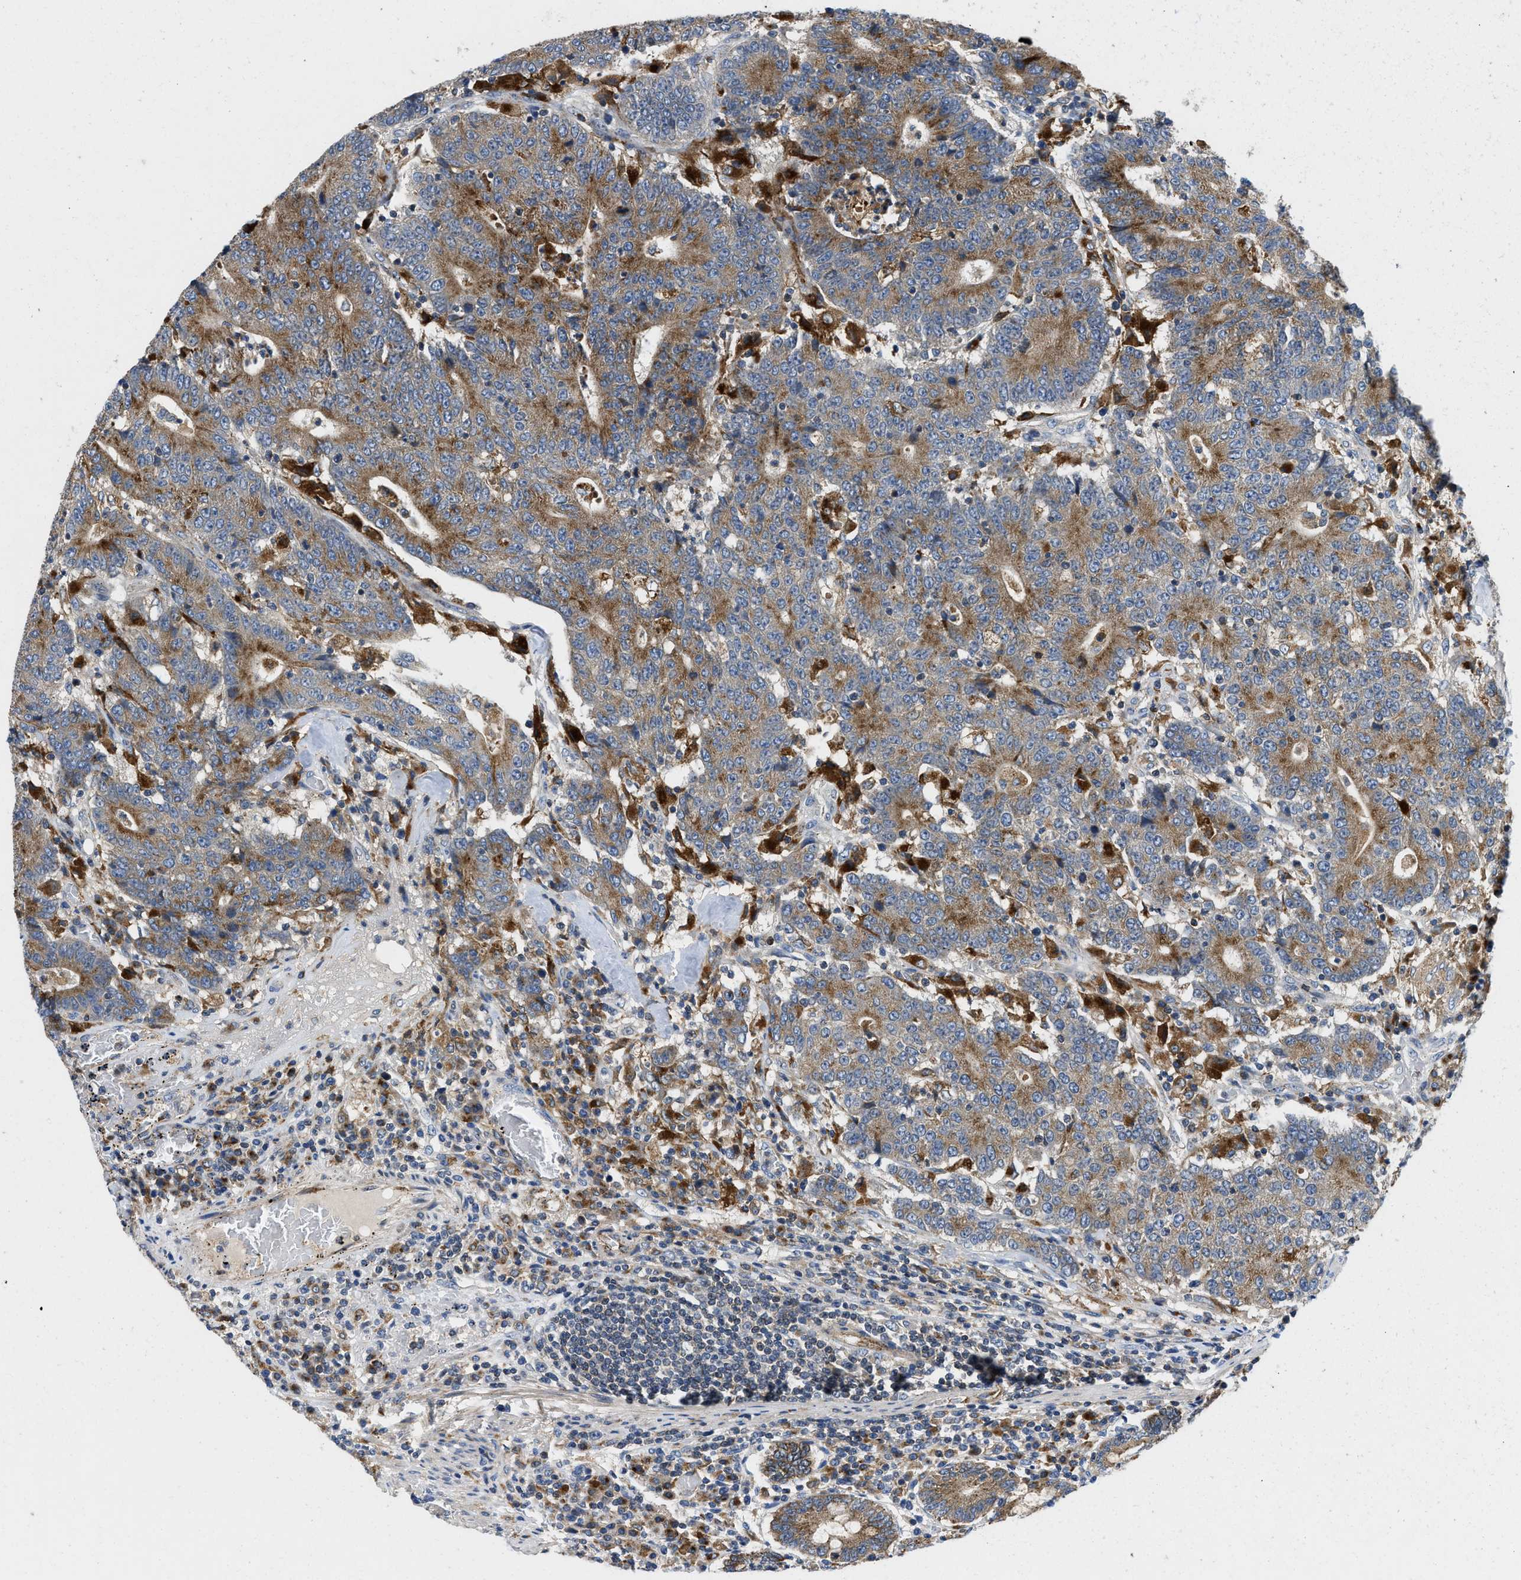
{"staining": {"intensity": "moderate", "quantity": ">75%", "location": "cytoplasmic/membranous"}, "tissue": "colorectal cancer", "cell_type": "Tumor cells", "image_type": "cancer", "snomed": [{"axis": "morphology", "description": "Normal tissue, NOS"}, {"axis": "morphology", "description": "Adenocarcinoma, NOS"}, {"axis": "topography", "description": "Colon"}], "caption": "Colorectal adenocarcinoma tissue demonstrates moderate cytoplasmic/membranous expression in about >75% of tumor cells, visualized by immunohistochemistry.", "gene": "ENPP4", "patient": {"sex": "female", "age": 75}}